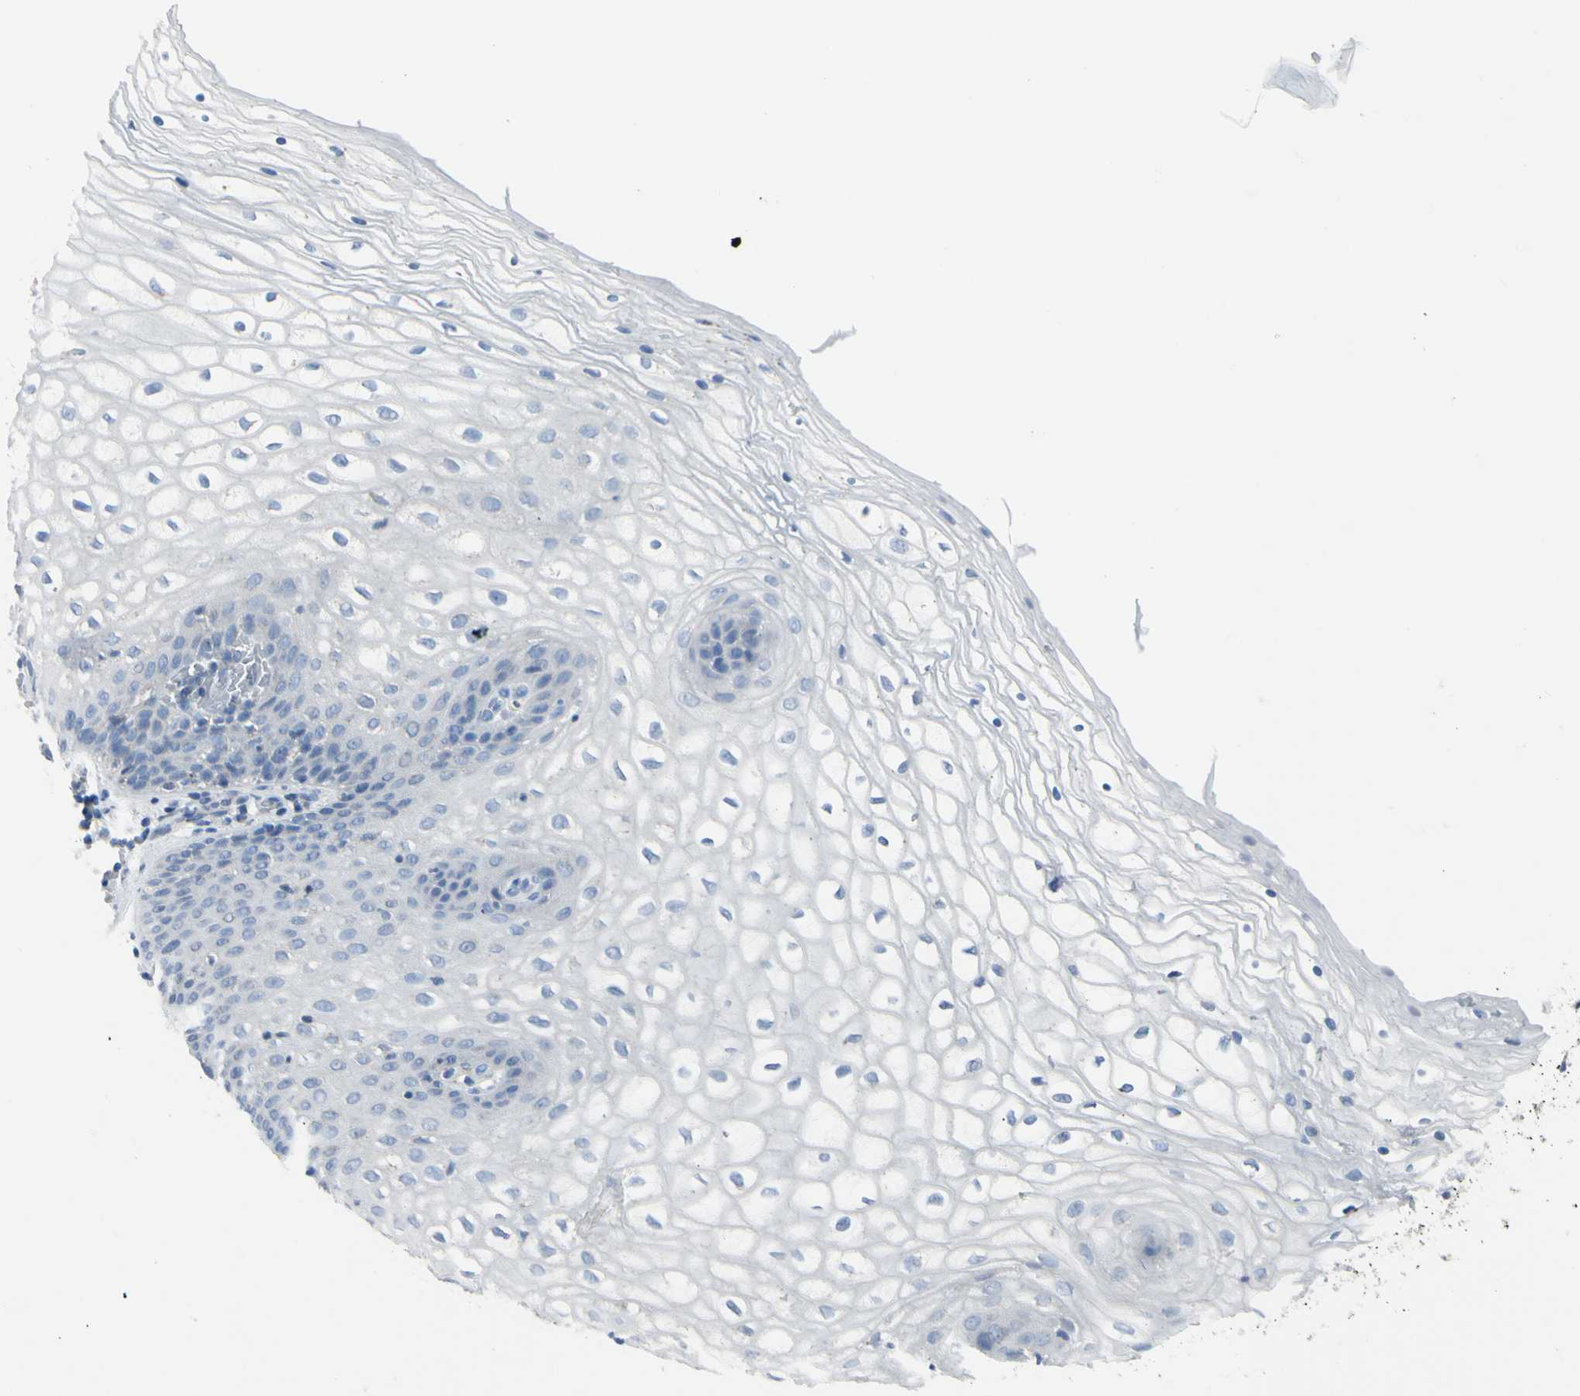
{"staining": {"intensity": "negative", "quantity": "none", "location": "none"}, "tissue": "vagina", "cell_type": "Squamous epithelial cells", "image_type": "normal", "snomed": [{"axis": "morphology", "description": "Normal tissue, NOS"}, {"axis": "topography", "description": "Vagina"}], "caption": "Immunohistochemical staining of benign human vagina demonstrates no significant staining in squamous epithelial cells.", "gene": "B4GALT3", "patient": {"sex": "female", "age": 34}}